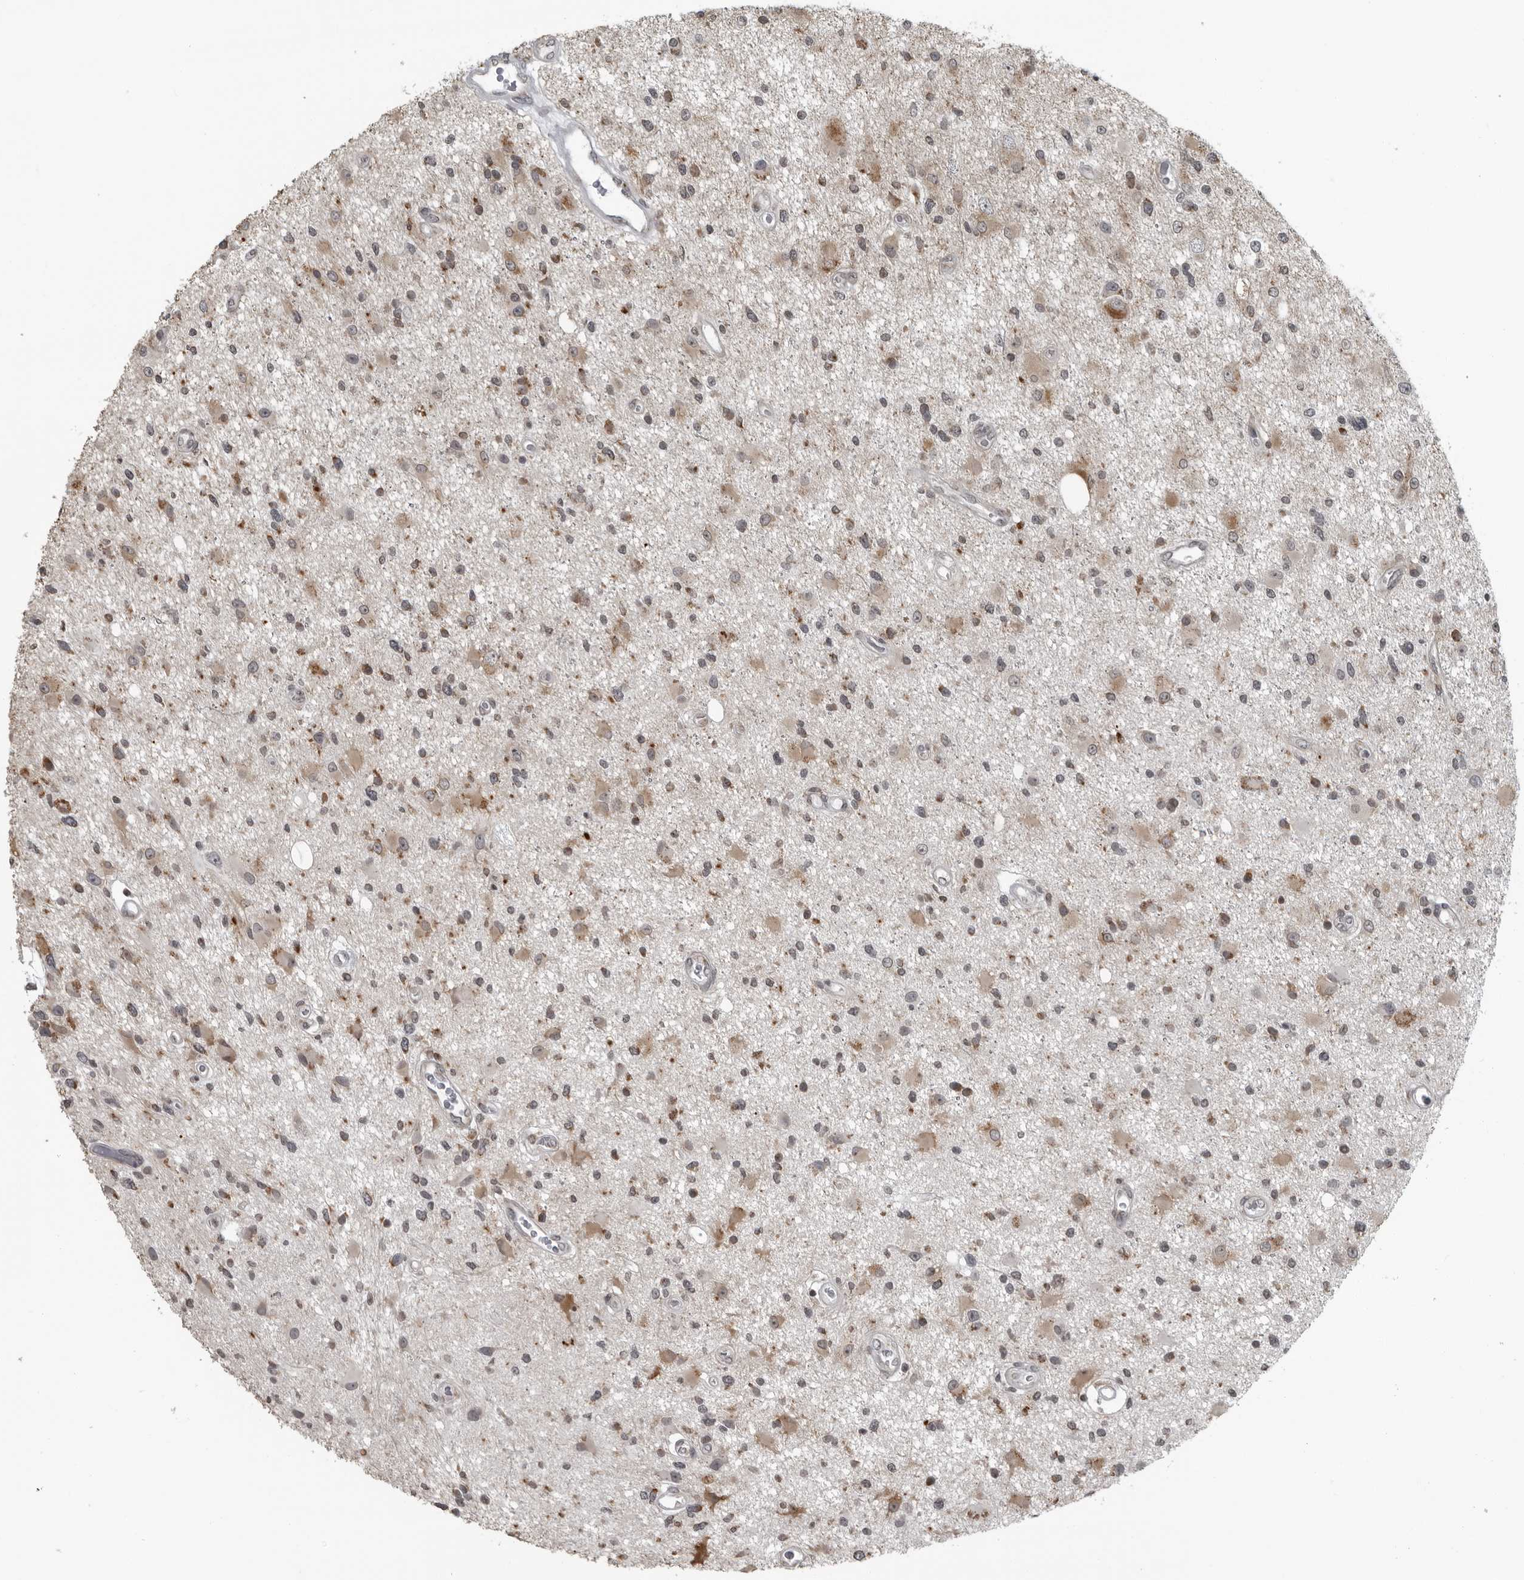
{"staining": {"intensity": "weak", "quantity": ">75%", "location": "cytoplasmic/membranous,nuclear"}, "tissue": "glioma", "cell_type": "Tumor cells", "image_type": "cancer", "snomed": [{"axis": "morphology", "description": "Glioma, malignant, High grade"}, {"axis": "topography", "description": "Brain"}], "caption": "Malignant high-grade glioma stained with DAB (3,3'-diaminobenzidine) immunohistochemistry demonstrates low levels of weak cytoplasmic/membranous and nuclear positivity in approximately >75% of tumor cells. Immunohistochemistry (ihc) stains the protein in brown and the nuclei are stained blue.", "gene": "RTCA", "patient": {"sex": "male", "age": 33}}